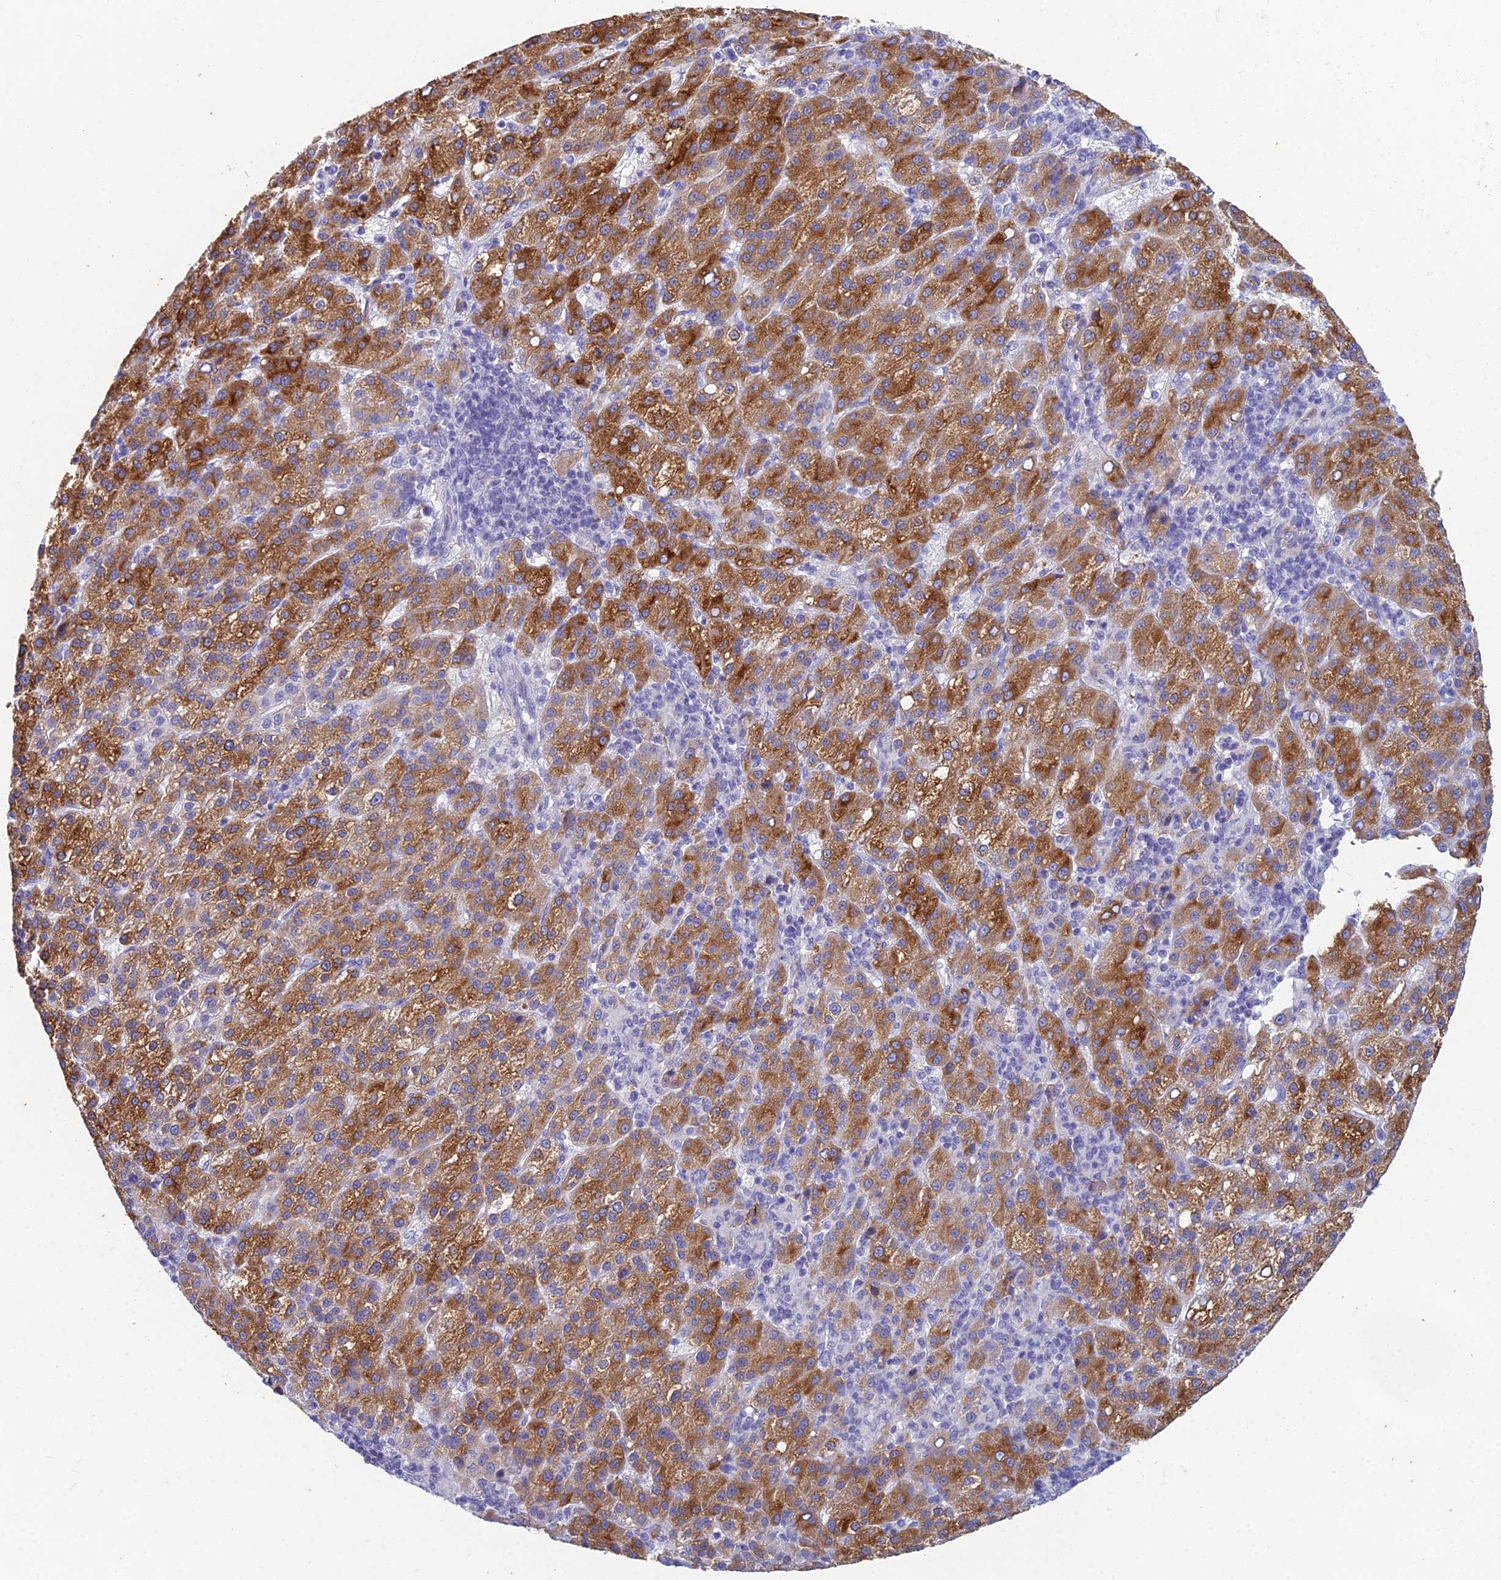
{"staining": {"intensity": "strong", "quantity": ">75%", "location": "cytoplasmic/membranous"}, "tissue": "liver cancer", "cell_type": "Tumor cells", "image_type": "cancer", "snomed": [{"axis": "morphology", "description": "Carcinoma, Hepatocellular, NOS"}, {"axis": "topography", "description": "Liver"}], "caption": "High-power microscopy captured an immunohistochemistry micrograph of hepatocellular carcinoma (liver), revealing strong cytoplasmic/membranous expression in about >75% of tumor cells. The staining was performed using DAB (3,3'-diaminobenzidine), with brown indicating positive protein expression. Nuclei are stained blue with hematoxylin.", "gene": "EEF2KMT", "patient": {"sex": "female", "age": 58}}